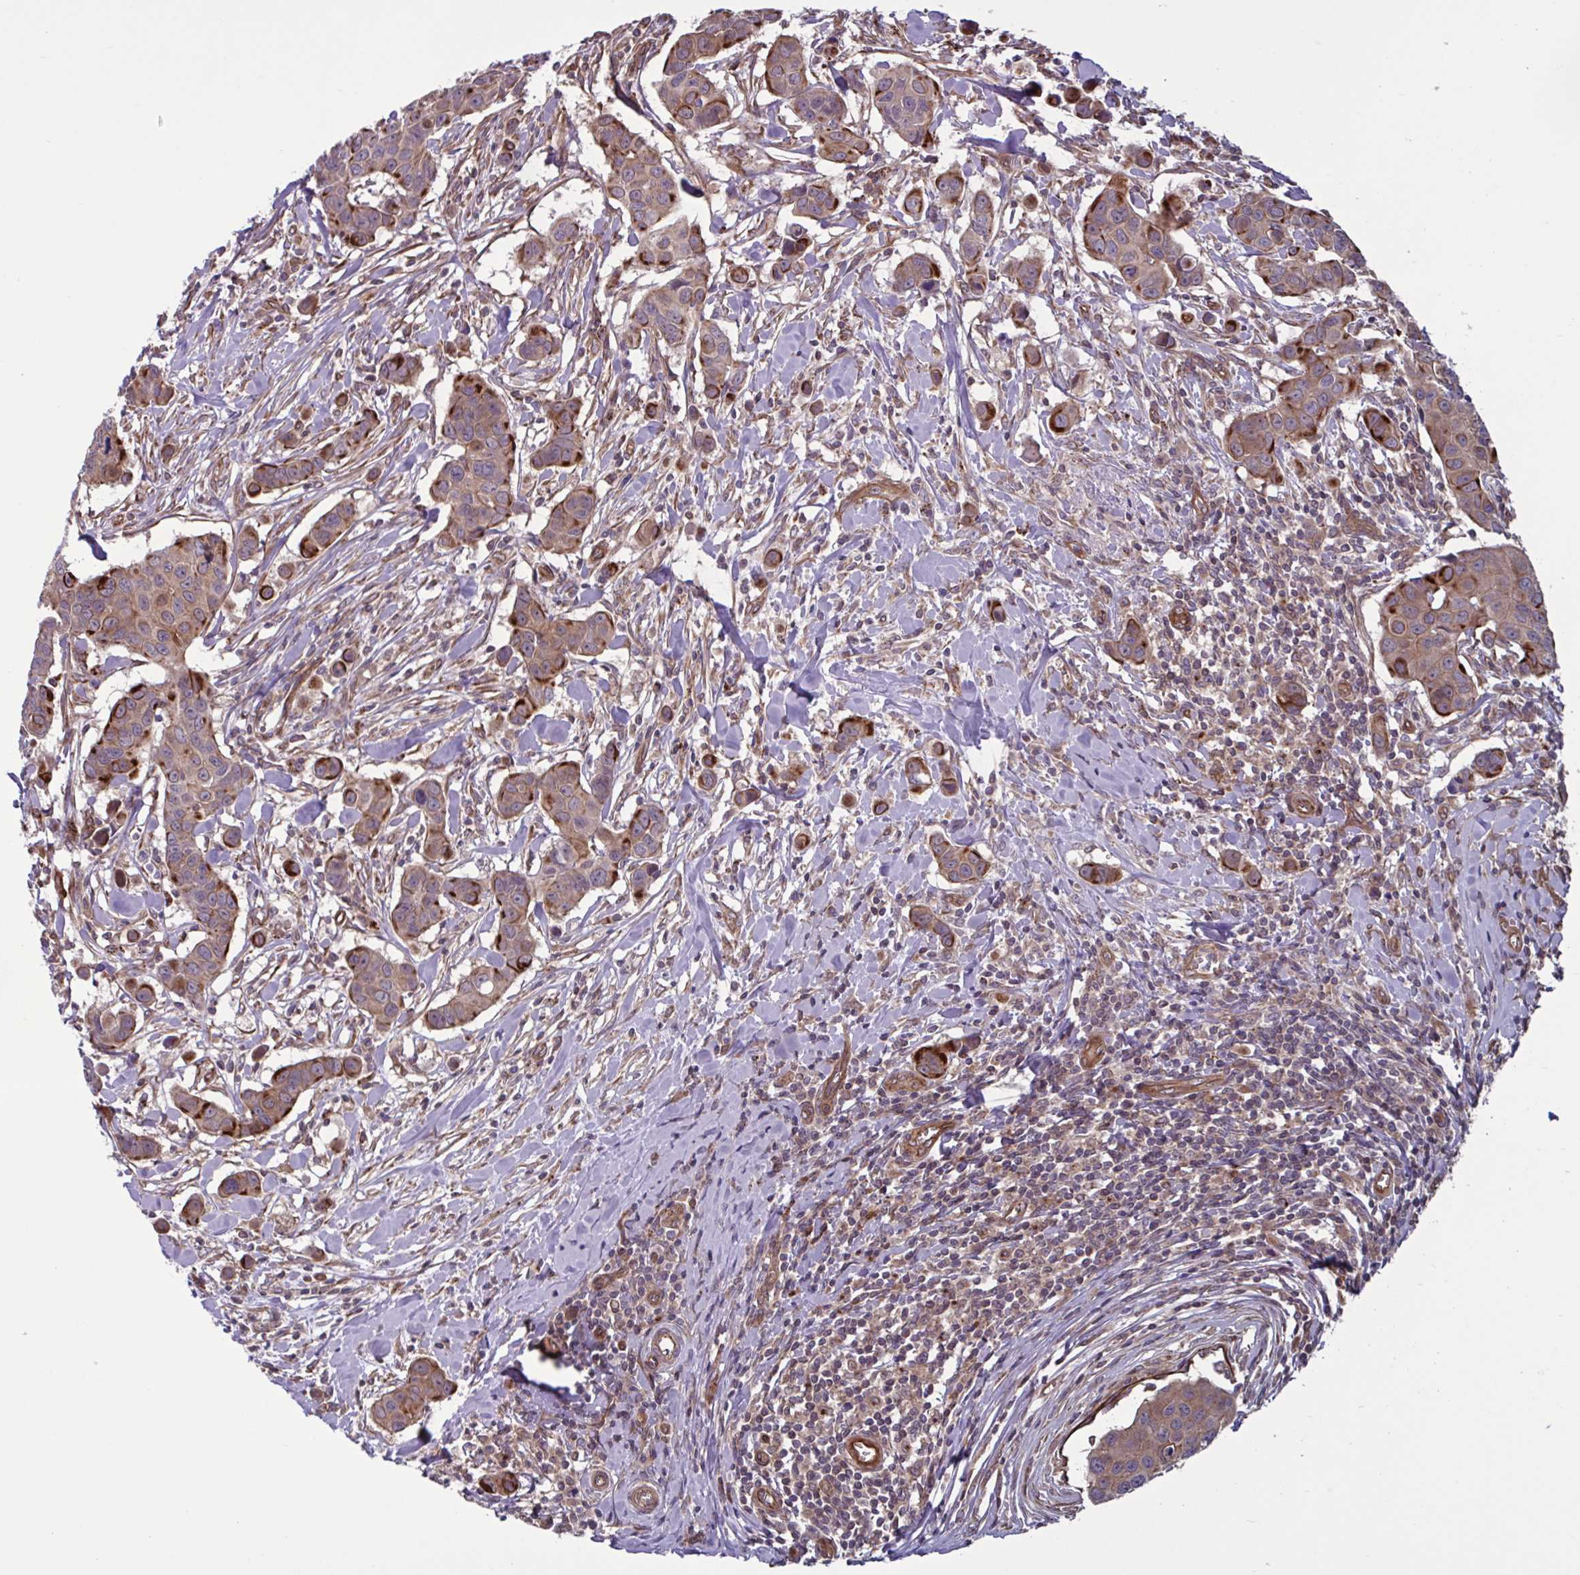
{"staining": {"intensity": "moderate", "quantity": "25%-75%", "location": "cytoplasmic/membranous"}, "tissue": "breast cancer", "cell_type": "Tumor cells", "image_type": "cancer", "snomed": [{"axis": "morphology", "description": "Duct carcinoma"}, {"axis": "topography", "description": "Breast"}], "caption": "An immunohistochemistry (IHC) histopathology image of neoplastic tissue is shown. Protein staining in brown shows moderate cytoplasmic/membranous positivity in intraductal carcinoma (breast) within tumor cells.", "gene": "GLTP", "patient": {"sex": "female", "age": 24}}